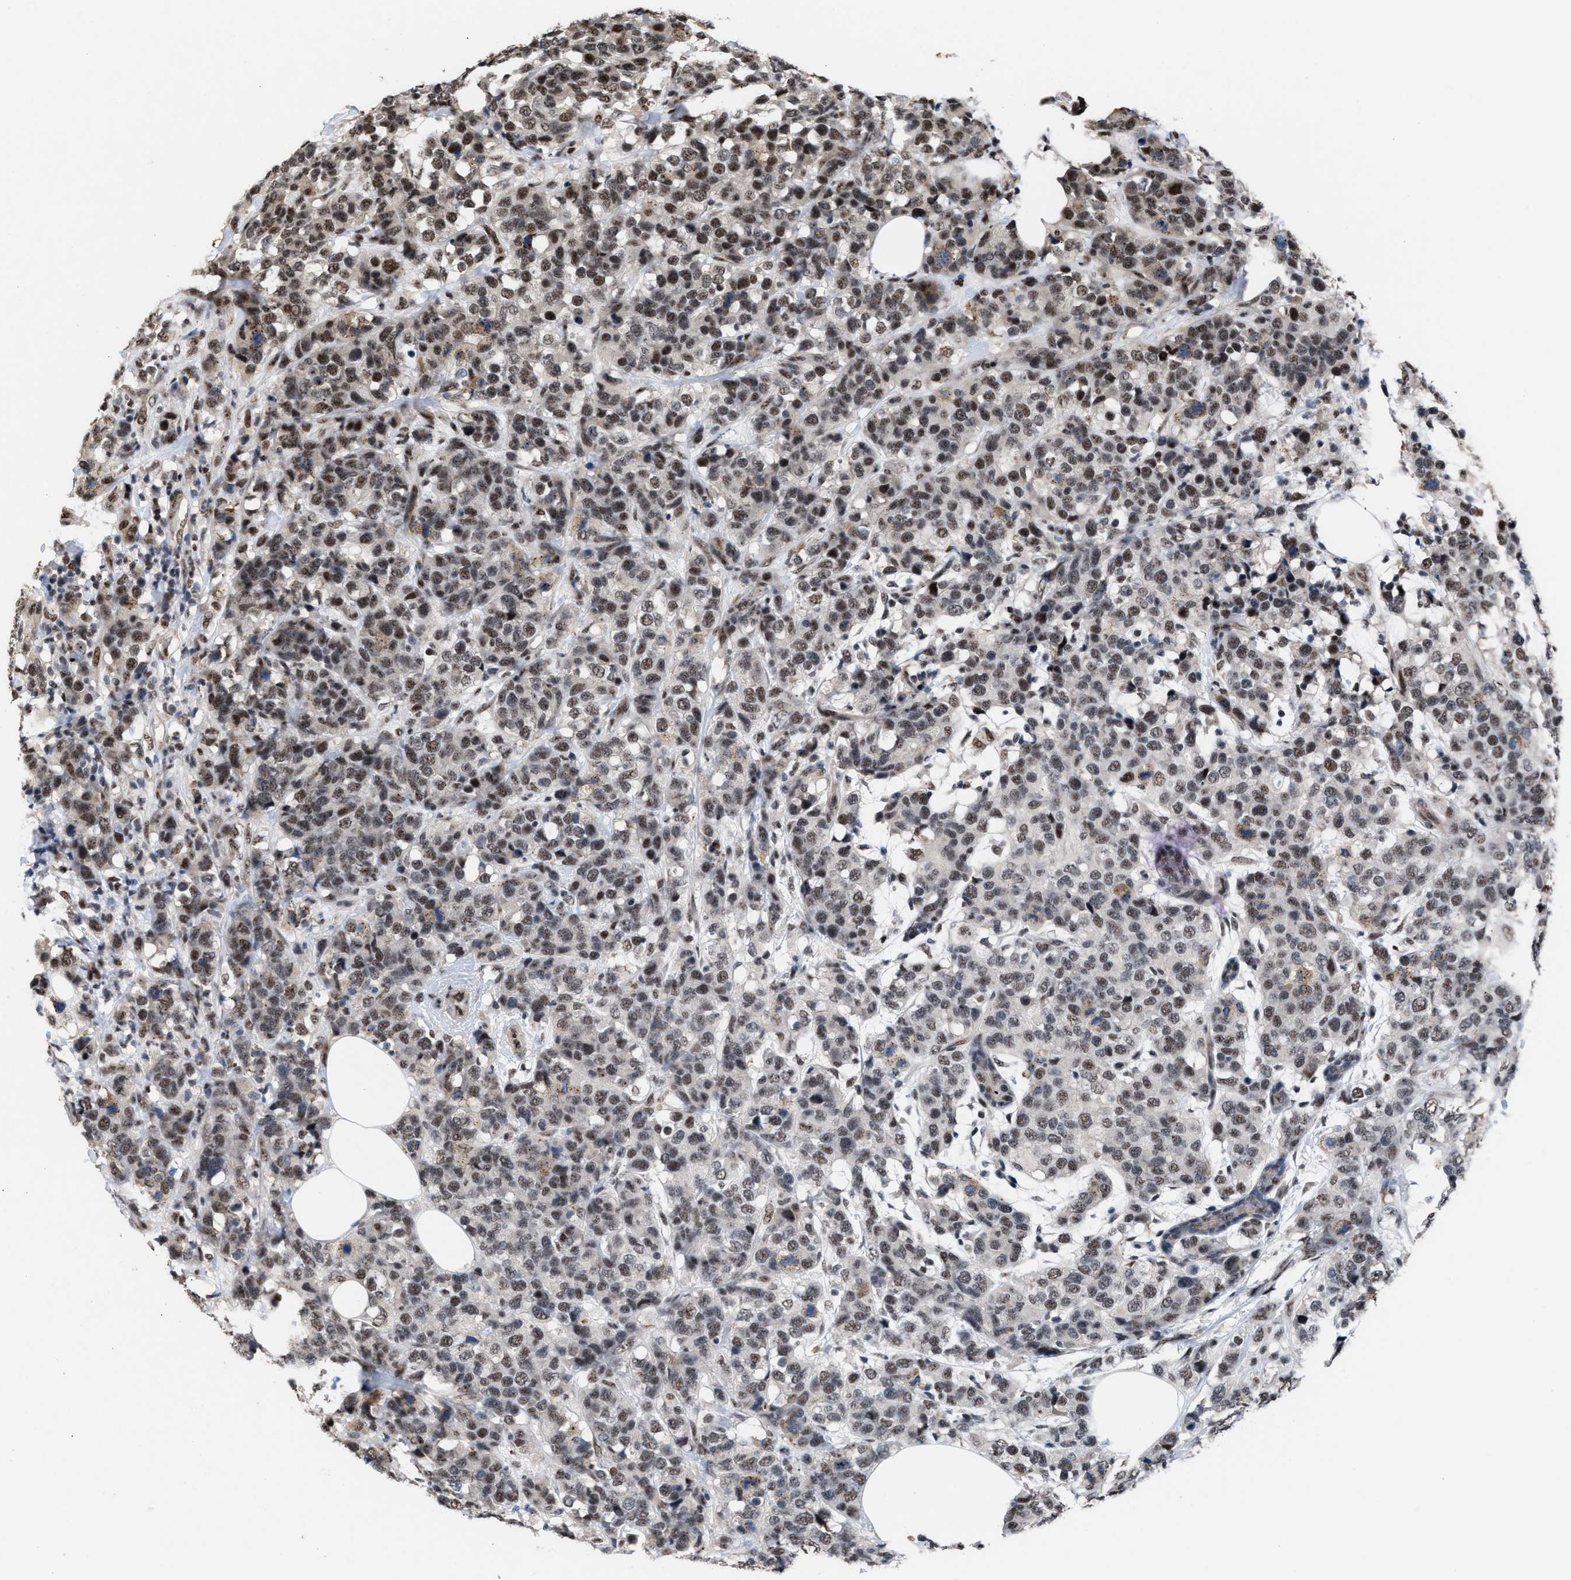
{"staining": {"intensity": "moderate", "quantity": ">75%", "location": "nuclear"}, "tissue": "breast cancer", "cell_type": "Tumor cells", "image_type": "cancer", "snomed": [{"axis": "morphology", "description": "Lobular carcinoma"}, {"axis": "topography", "description": "Breast"}], "caption": "A micrograph of human breast cancer stained for a protein reveals moderate nuclear brown staining in tumor cells.", "gene": "EIF4A3", "patient": {"sex": "female", "age": 59}}